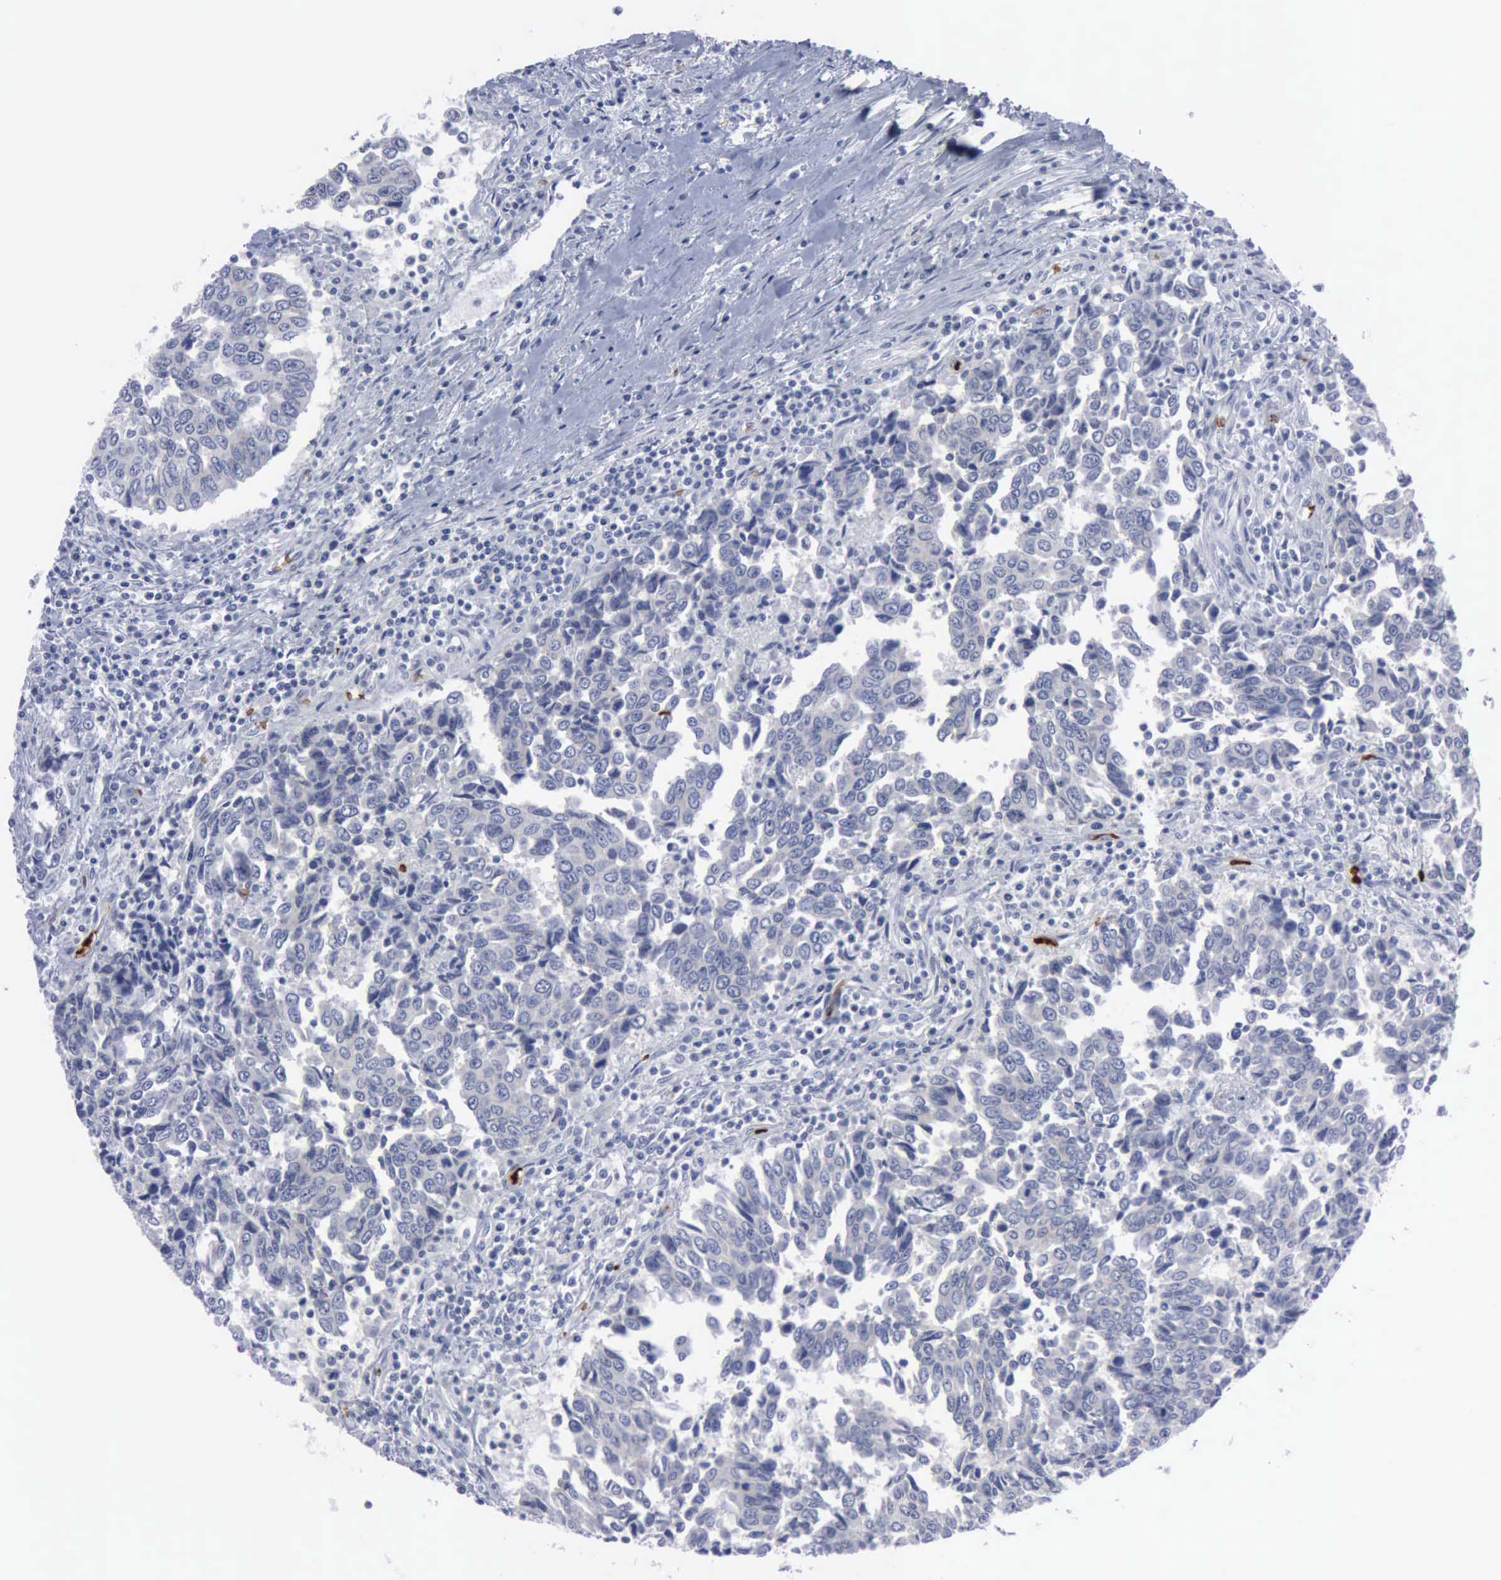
{"staining": {"intensity": "negative", "quantity": "none", "location": "none"}, "tissue": "urothelial cancer", "cell_type": "Tumor cells", "image_type": "cancer", "snomed": [{"axis": "morphology", "description": "Urothelial carcinoma, High grade"}, {"axis": "topography", "description": "Urinary bladder"}], "caption": "An immunohistochemistry (IHC) photomicrograph of urothelial cancer is shown. There is no staining in tumor cells of urothelial cancer. (DAB immunohistochemistry visualized using brightfield microscopy, high magnification).", "gene": "TGFB1", "patient": {"sex": "male", "age": 86}}